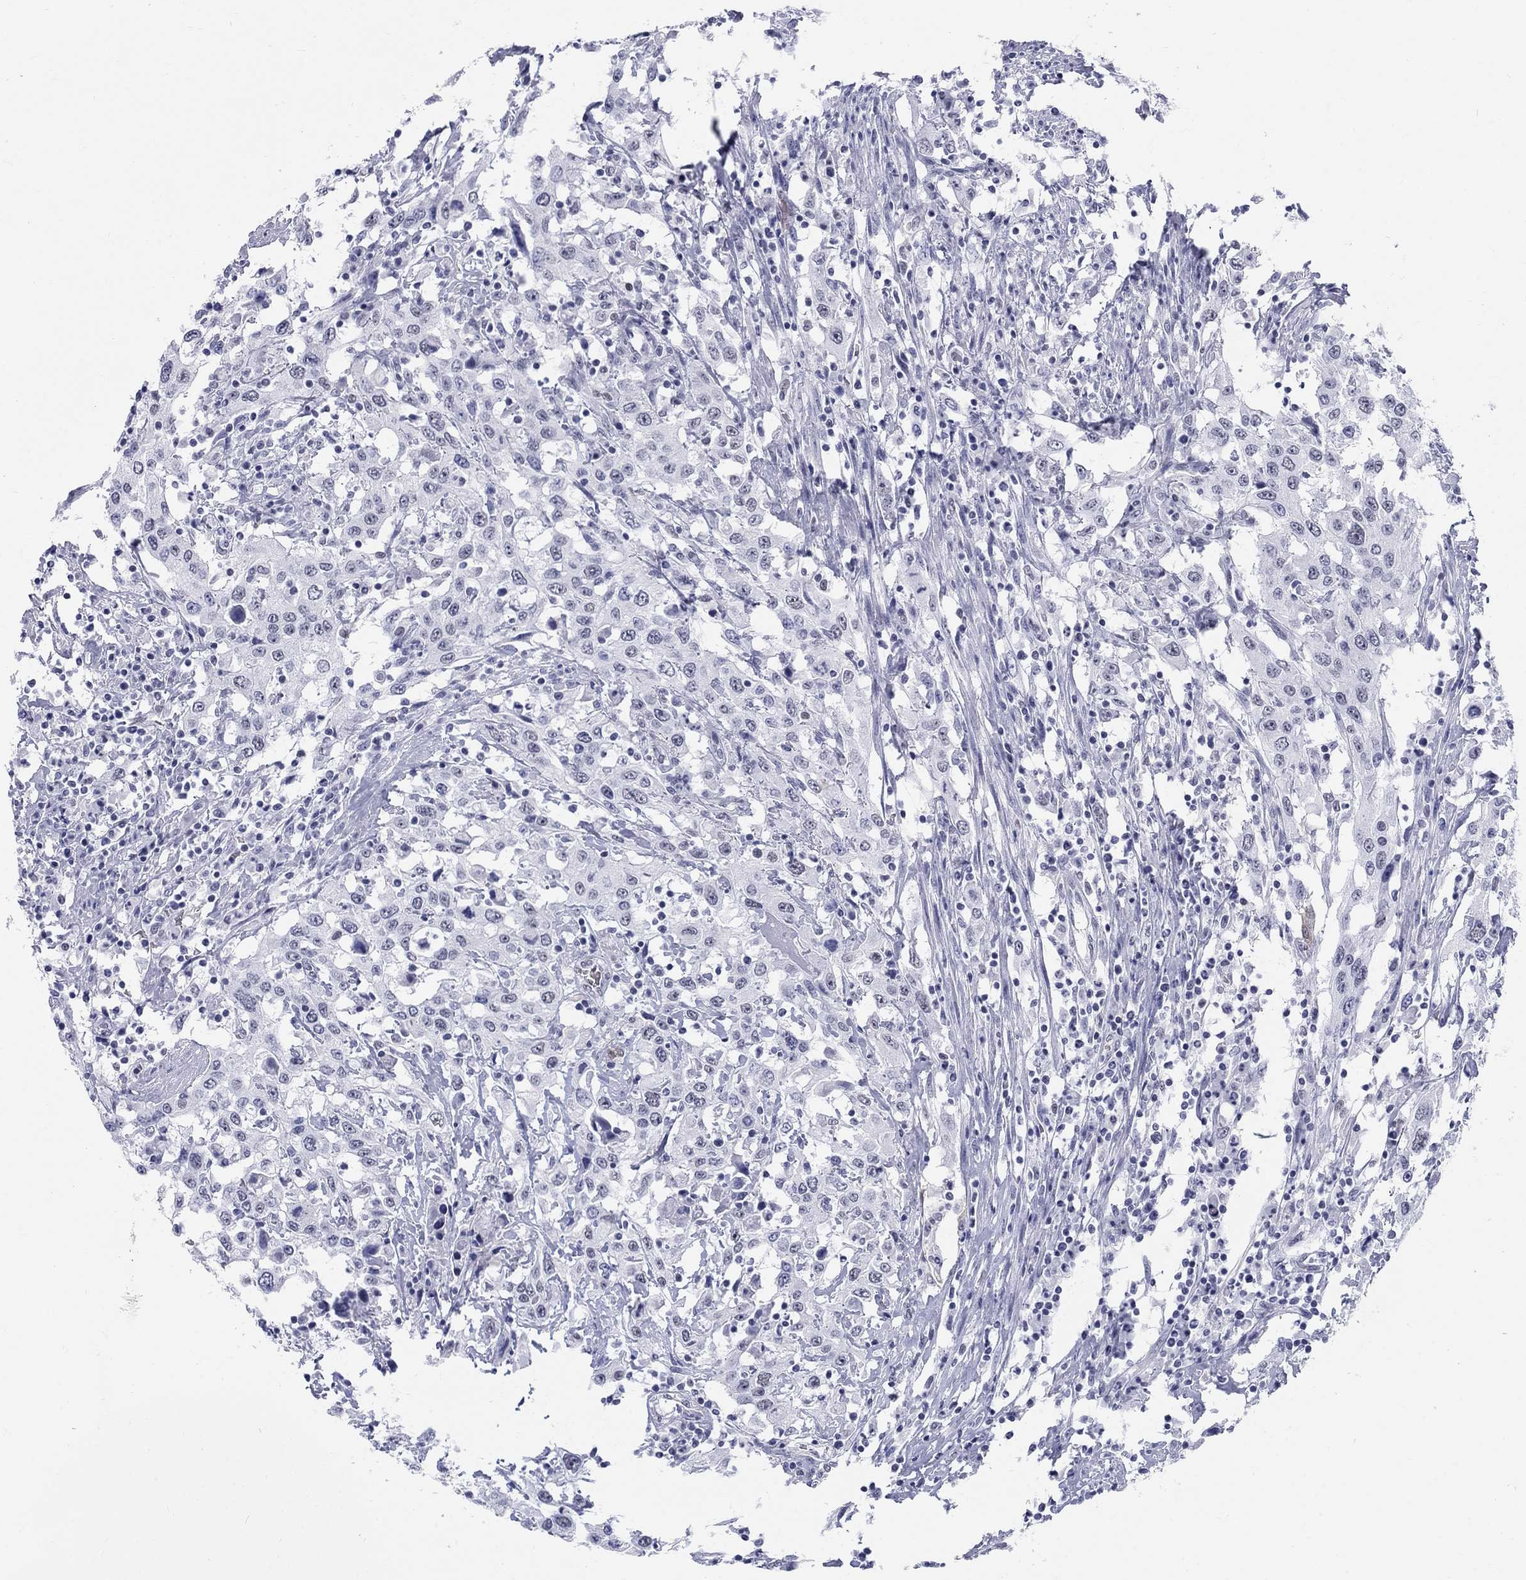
{"staining": {"intensity": "negative", "quantity": "none", "location": "none"}, "tissue": "urothelial cancer", "cell_type": "Tumor cells", "image_type": "cancer", "snomed": [{"axis": "morphology", "description": "Urothelial carcinoma, High grade"}, {"axis": "topography", "description": "Urinary bladder"}], "caption": "Human urothelial cancer stained for a protein using immunohistochemistry (IHC) exhibits no positivity in tumor cells.", "gene": "DMTN", "patient": {"sex": "male", "age": 61}}